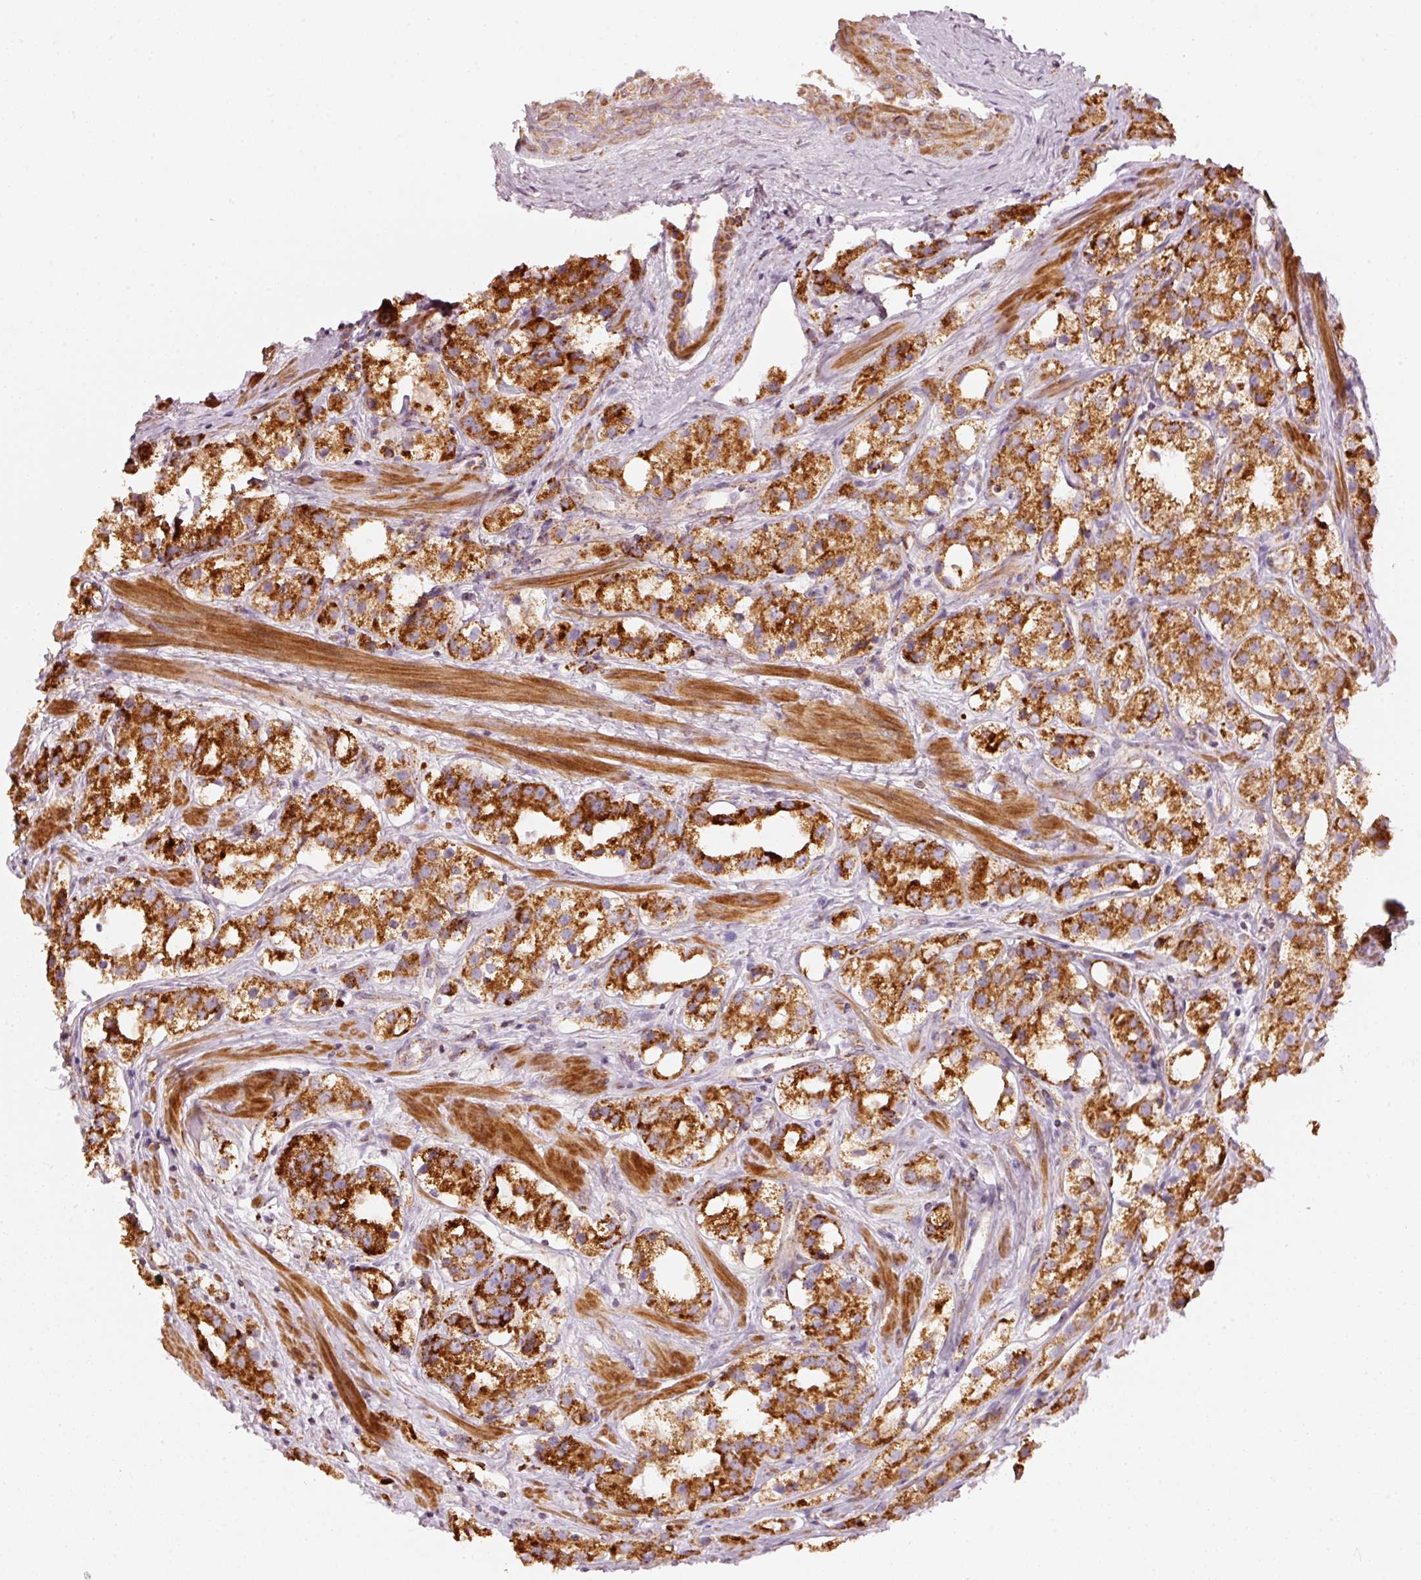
{"staining": {"intensity": "strong", "quantity": ">75%", "location": "cytoplasmic/membranous"}, "tissue": "prostate cancer", "cell_type": "Tumor cells", "image_type": "cancer", "snomed": [{"axis": "morphology", "description": "Adenocarcinoma, NOS"}, {"axis": "topography", "description": "Prostate"}], "caption": "An image of human adenocarcinoma (prostate) stained for a protein reveals strong cytoplasmic/membranous brown staining in tumor cells. (DAB (3,3'-diaminobenzidine) IHC, brown staining for protein, blue staining for nuclei).", "gene": "C17orf98", "patient": {"sex": "male", "age": 79}}